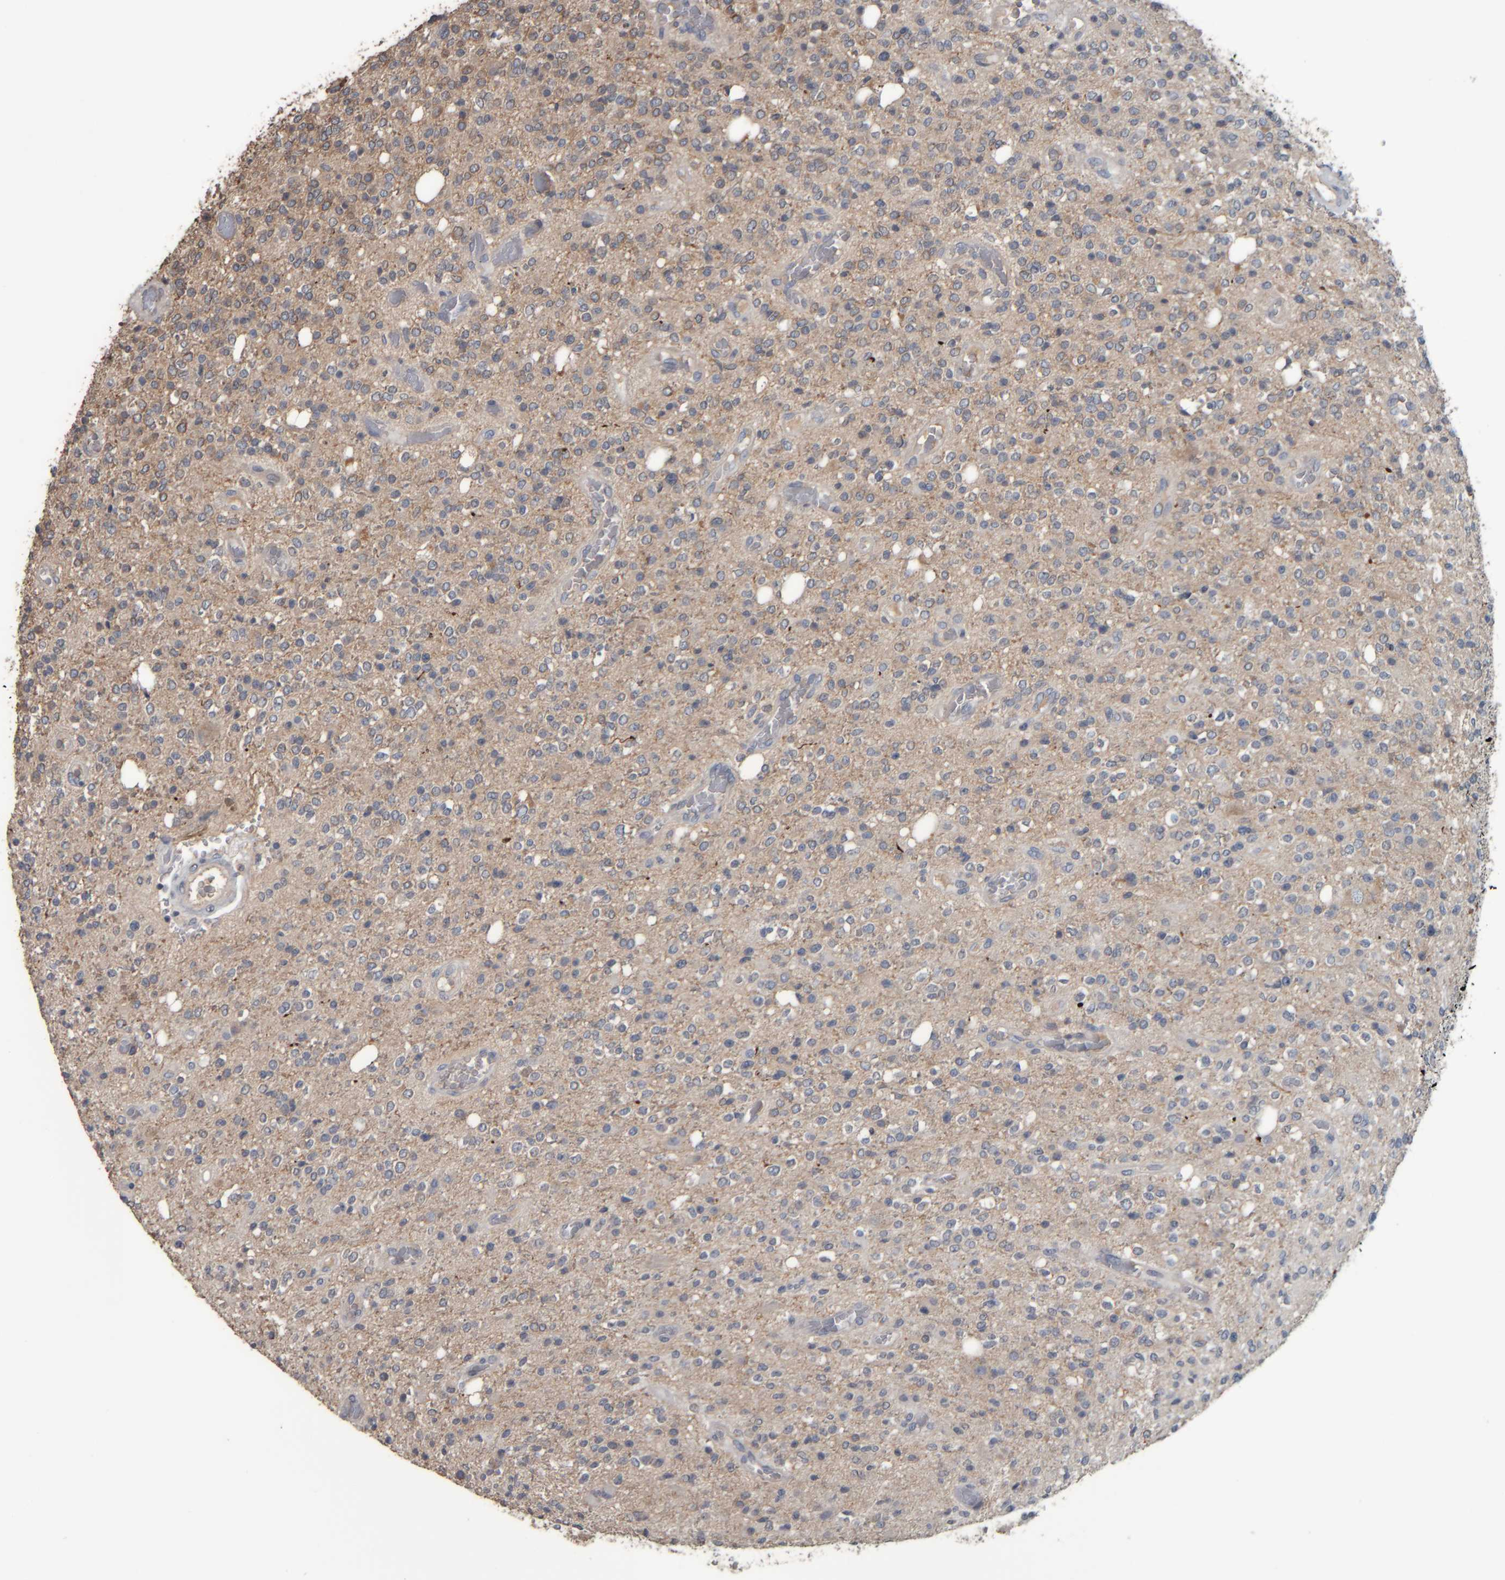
{"staining": {"intensity": "moderate", "quantity": "<25%", "location": "cytoplasmic/membranous"}, "tissue": "glioma", "cell_type": "Tumor cells", "image_type": "cancer", "snomed": [{"axis": "morphology", "description": "Glioma, malignant, High grade"}, {"axis": "topography", "description": "Brain"}], "caption": "Immunohistochemical staining of glioma displays moderate cytoplasmic/membranous protein positivity in approximately <25% of tumor cells.", "gene": "CAVIN4", "patient": {"sex": "male", "age": 34}}